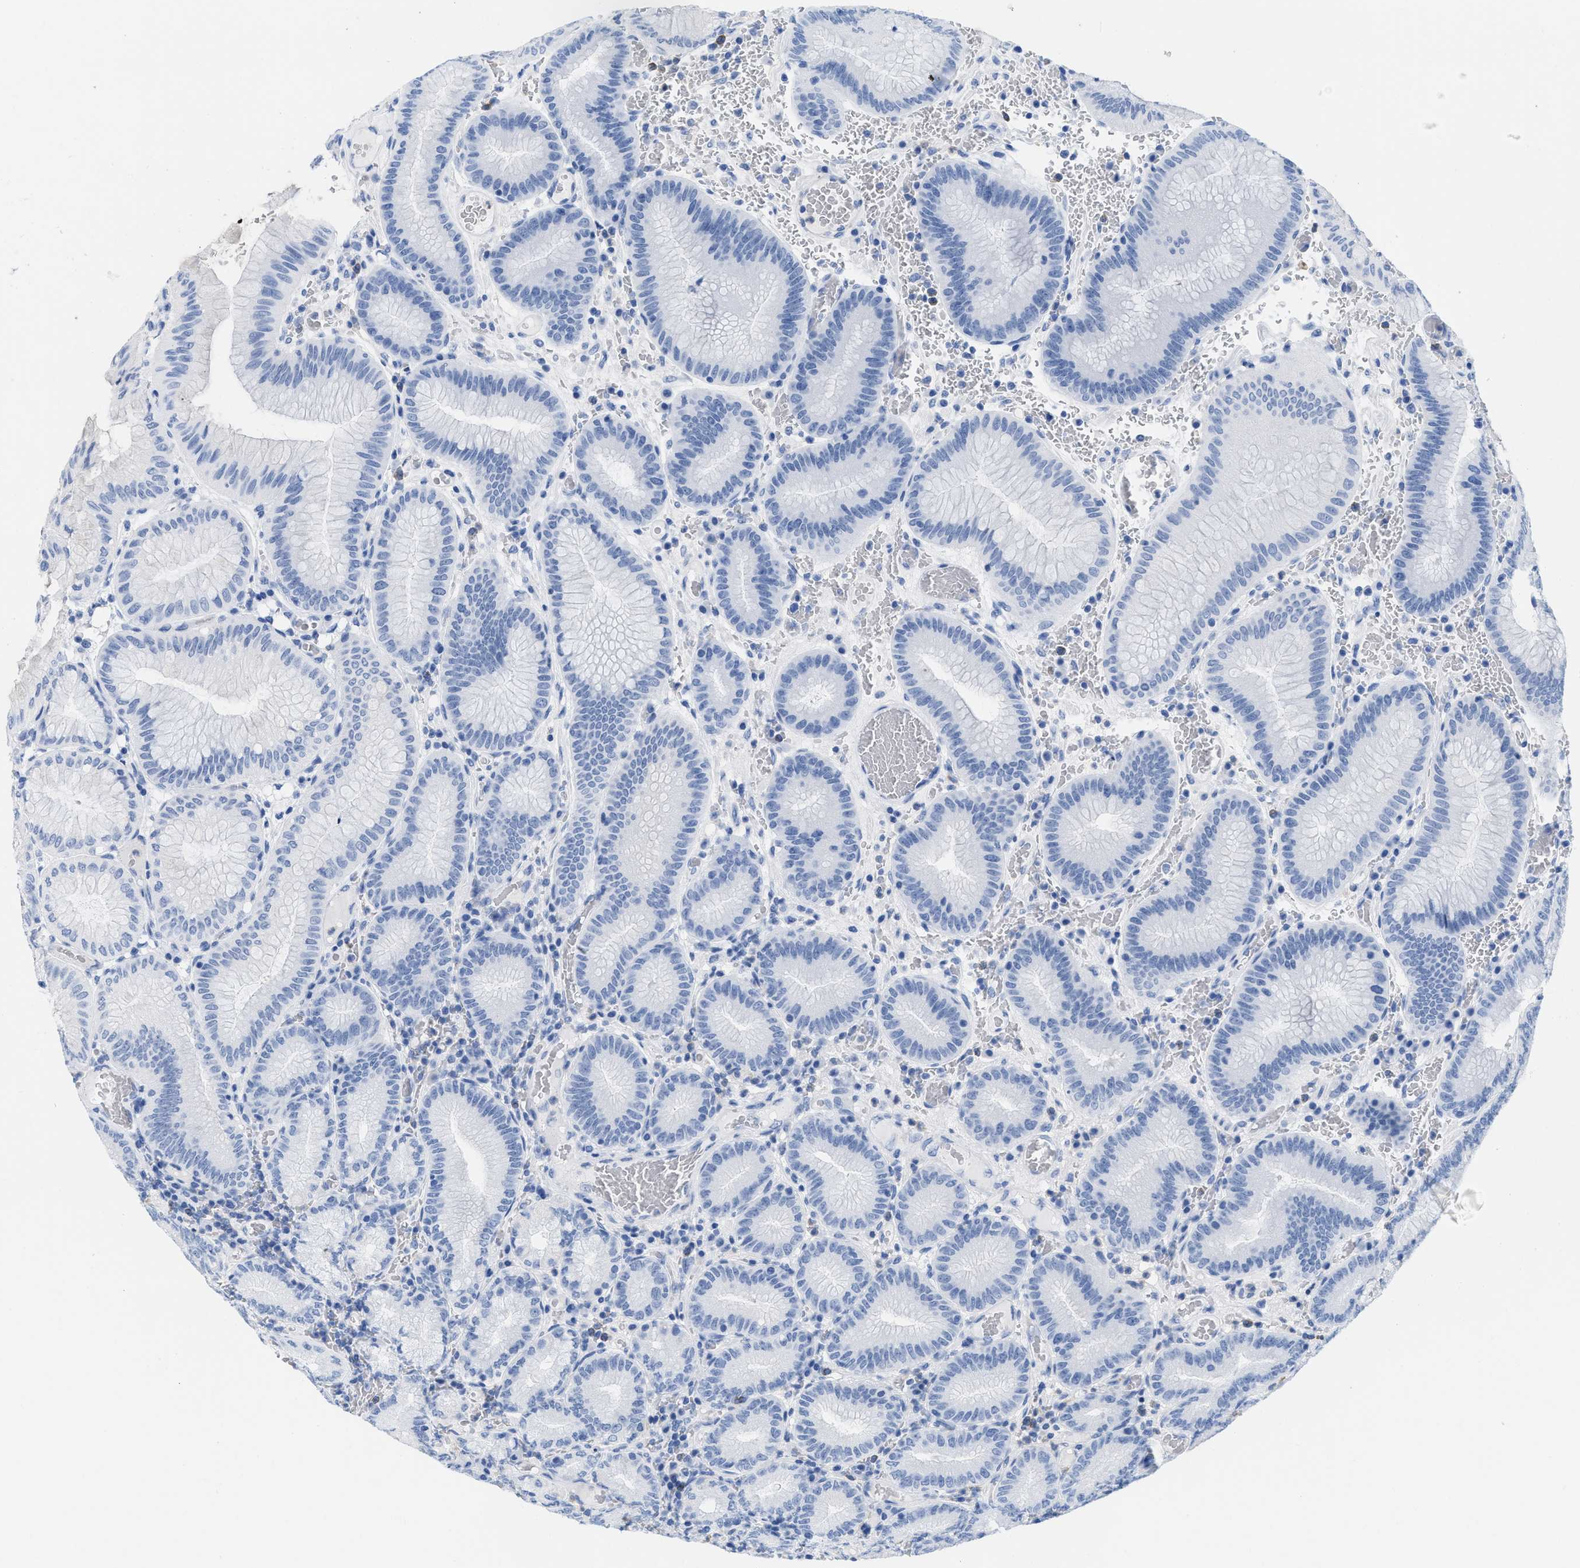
{"staining": {"intensity": "negative", "quantity": "none", "location": "none"}, "tissue": "stomach", "cell_type": "Glandular cells", "image_type": "normal", "snomed": [{"axis": "morphology", "description": "Normal tissue, NOS"}, {"axis": "morphology", "description": "Carcinoid, malignant, NOS"}, {"axis": "topography", "description": "Stomach, upper"}], "caption": "Image shows no significant protein positivity in glandular cells of unremarkable stomach.", "gene": "CR1", "patient": {"sex": "male", "age": 39}}